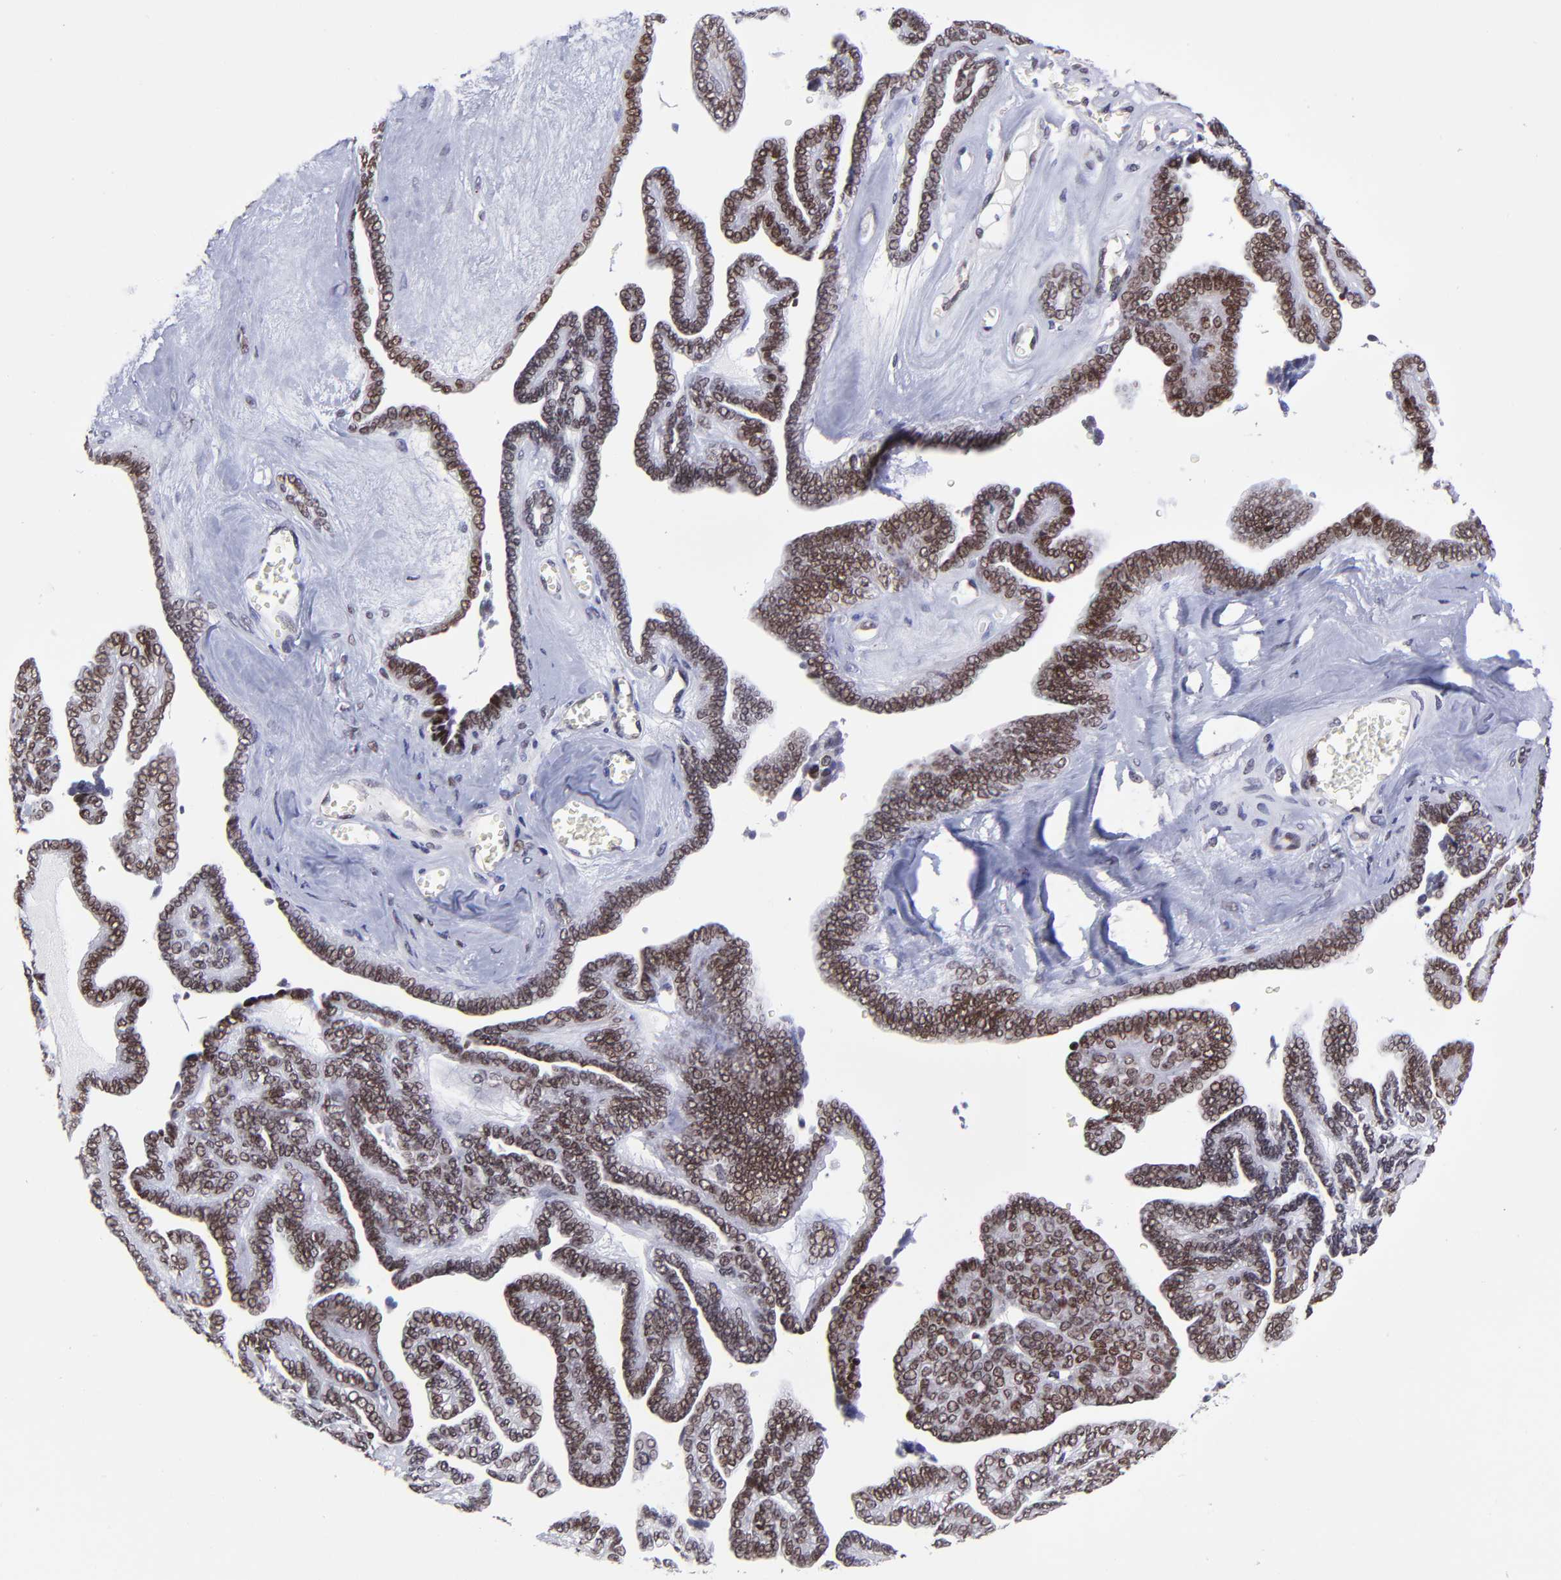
{"staining": {"intensity": "moderate", "quantity": ">75%", "location": "nuclear"}, "tissue": "ovarian cancer", "cell_type": "Tumor cells", "image_type": "cancer", "snomed": [{"axis": "morphology", "description": "Cystadenocarcinoma, serous, NOS"}, {"axis": "topography", "description": "Ovary"}], "caption": "Protein expression analysis of ovarian cancer reveals moderate nuclear expression in about >75% of tumor cells.", "gene": "SOX6", "patient": {"sex": "female", "age": 71}}